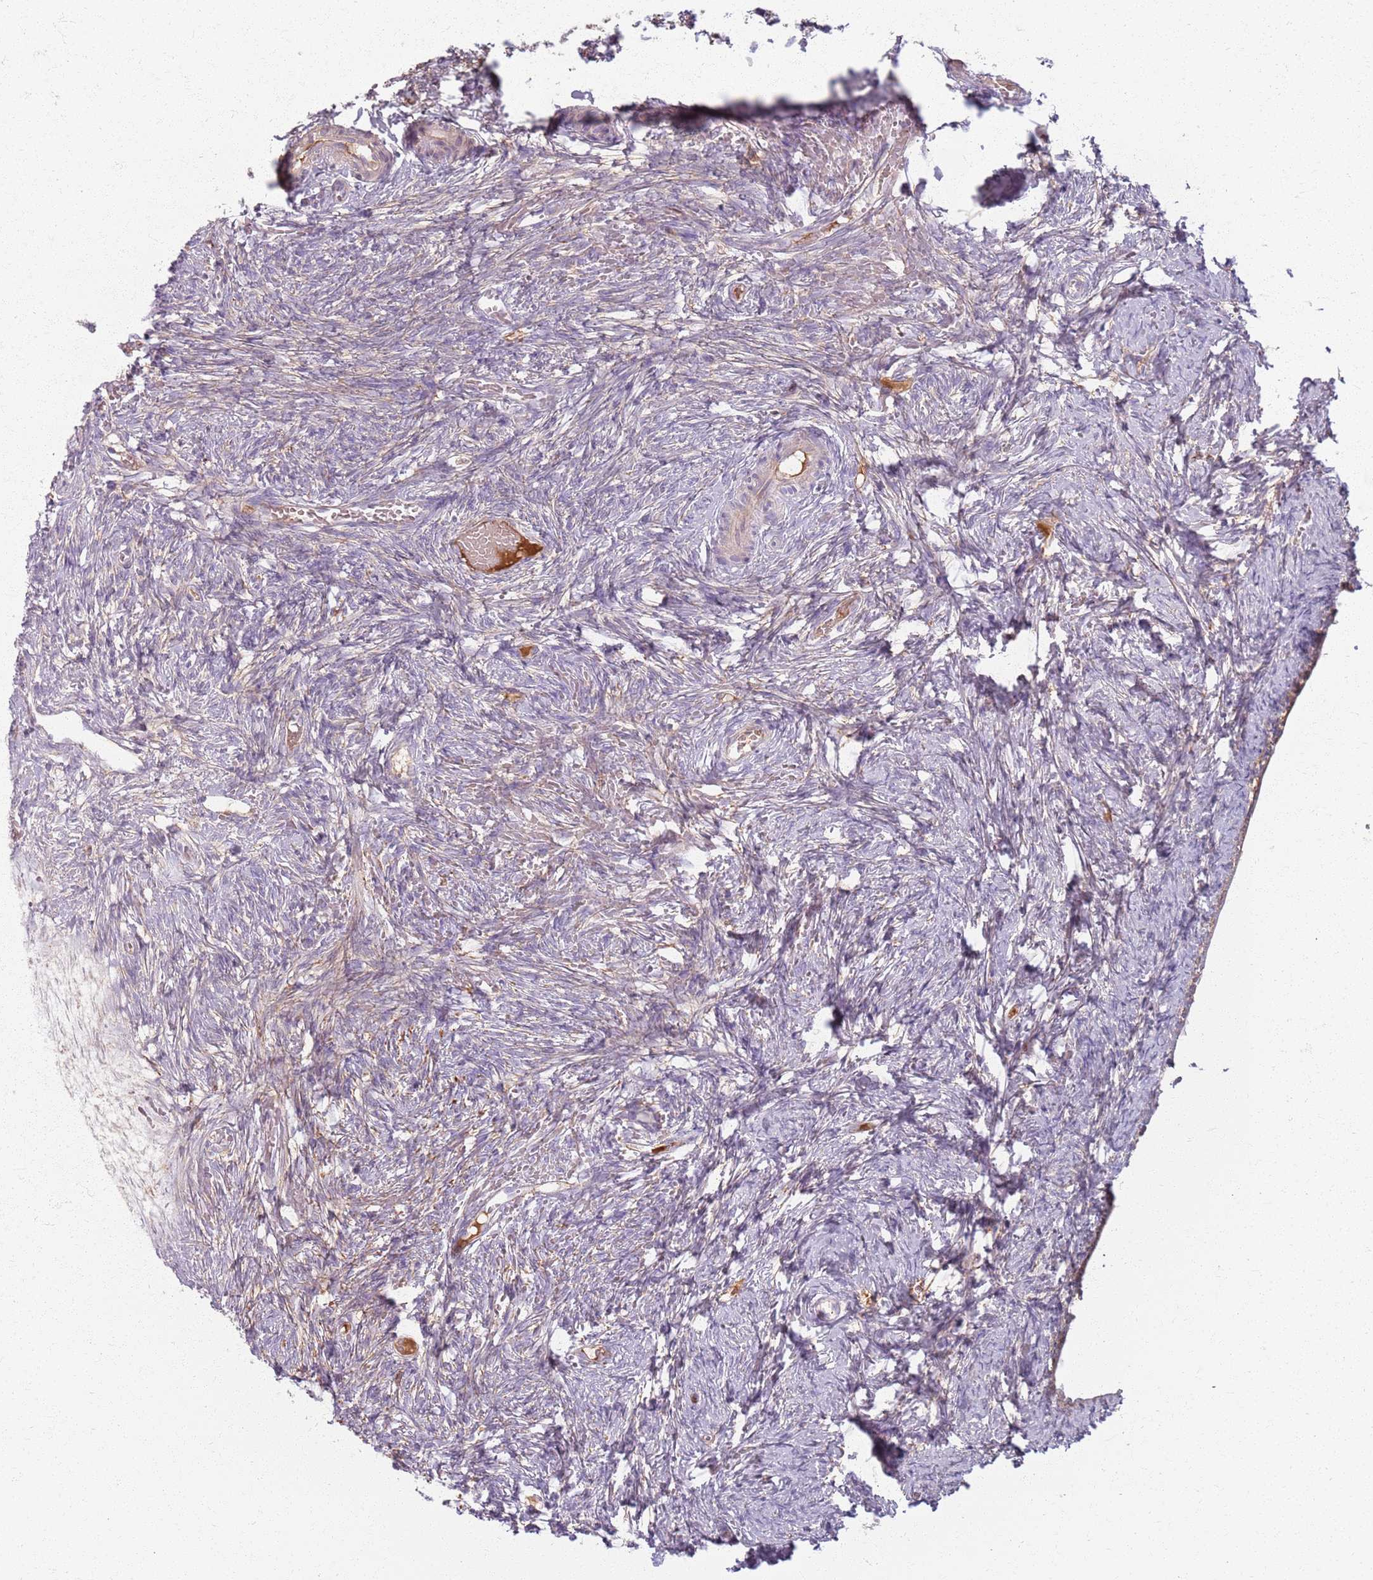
{"staining": {"intensity": "negative", "quantity": "none", "location": "none"}, "tissue": "ovary", "cell_type": "Ovarian stroma cells", "image_type": "normal", "snomed": [{"axis": "morphology", "description": "Adenocarcinoma, NOS"}, {"axis": "topography", "description": "Endometrium"}], "caption": "The histopathology image exhibits no staining of ovarian stroma cells in benign ovary.", "gene": "COLGALT1", "patient": {"sex": "female", "age": 32}}